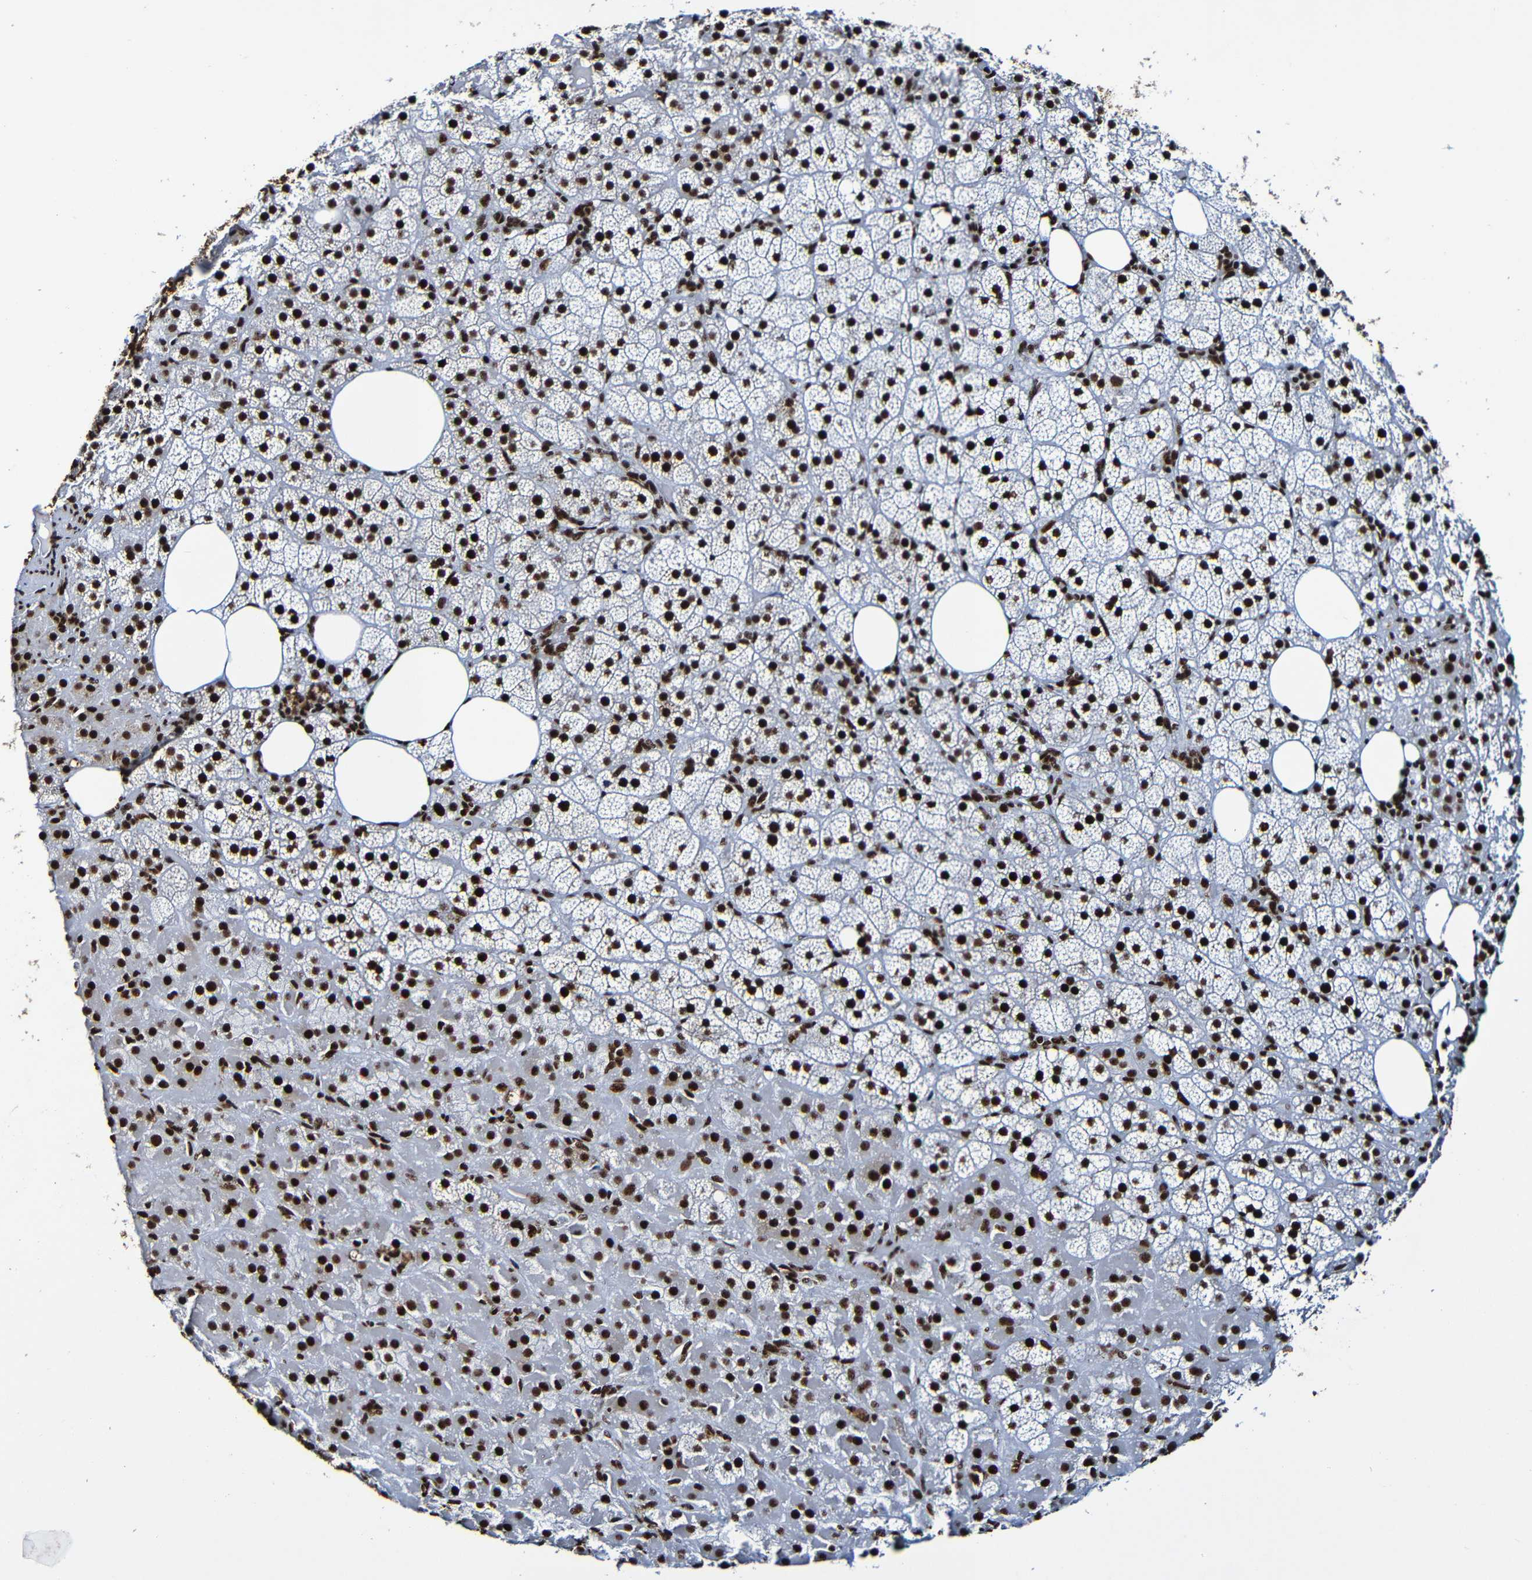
{"staining": {"intensity": "strong", "quantity": ">75%", "location": "nuclear"}, "tissue": "adrenal gland", "cell_type": "Glandular cells", "image_type": "normal", "snomed": [{"axis": "morphology", "description": "Normal tissue, NOS"}, {"axis": "topography", "description": "Adrenal gland"}], "caption": "Immunohistochemical staining of normal human adrenal gland demonstrates strong nuclear protein expression in about >75% of glandular cells. (DAB (3,3'-diaminobenzidine) IHC, brown staining for protein, blue staining for nuclei).", "gene": "SRSF3", "patient": {"sex": "female", "age": 59}}